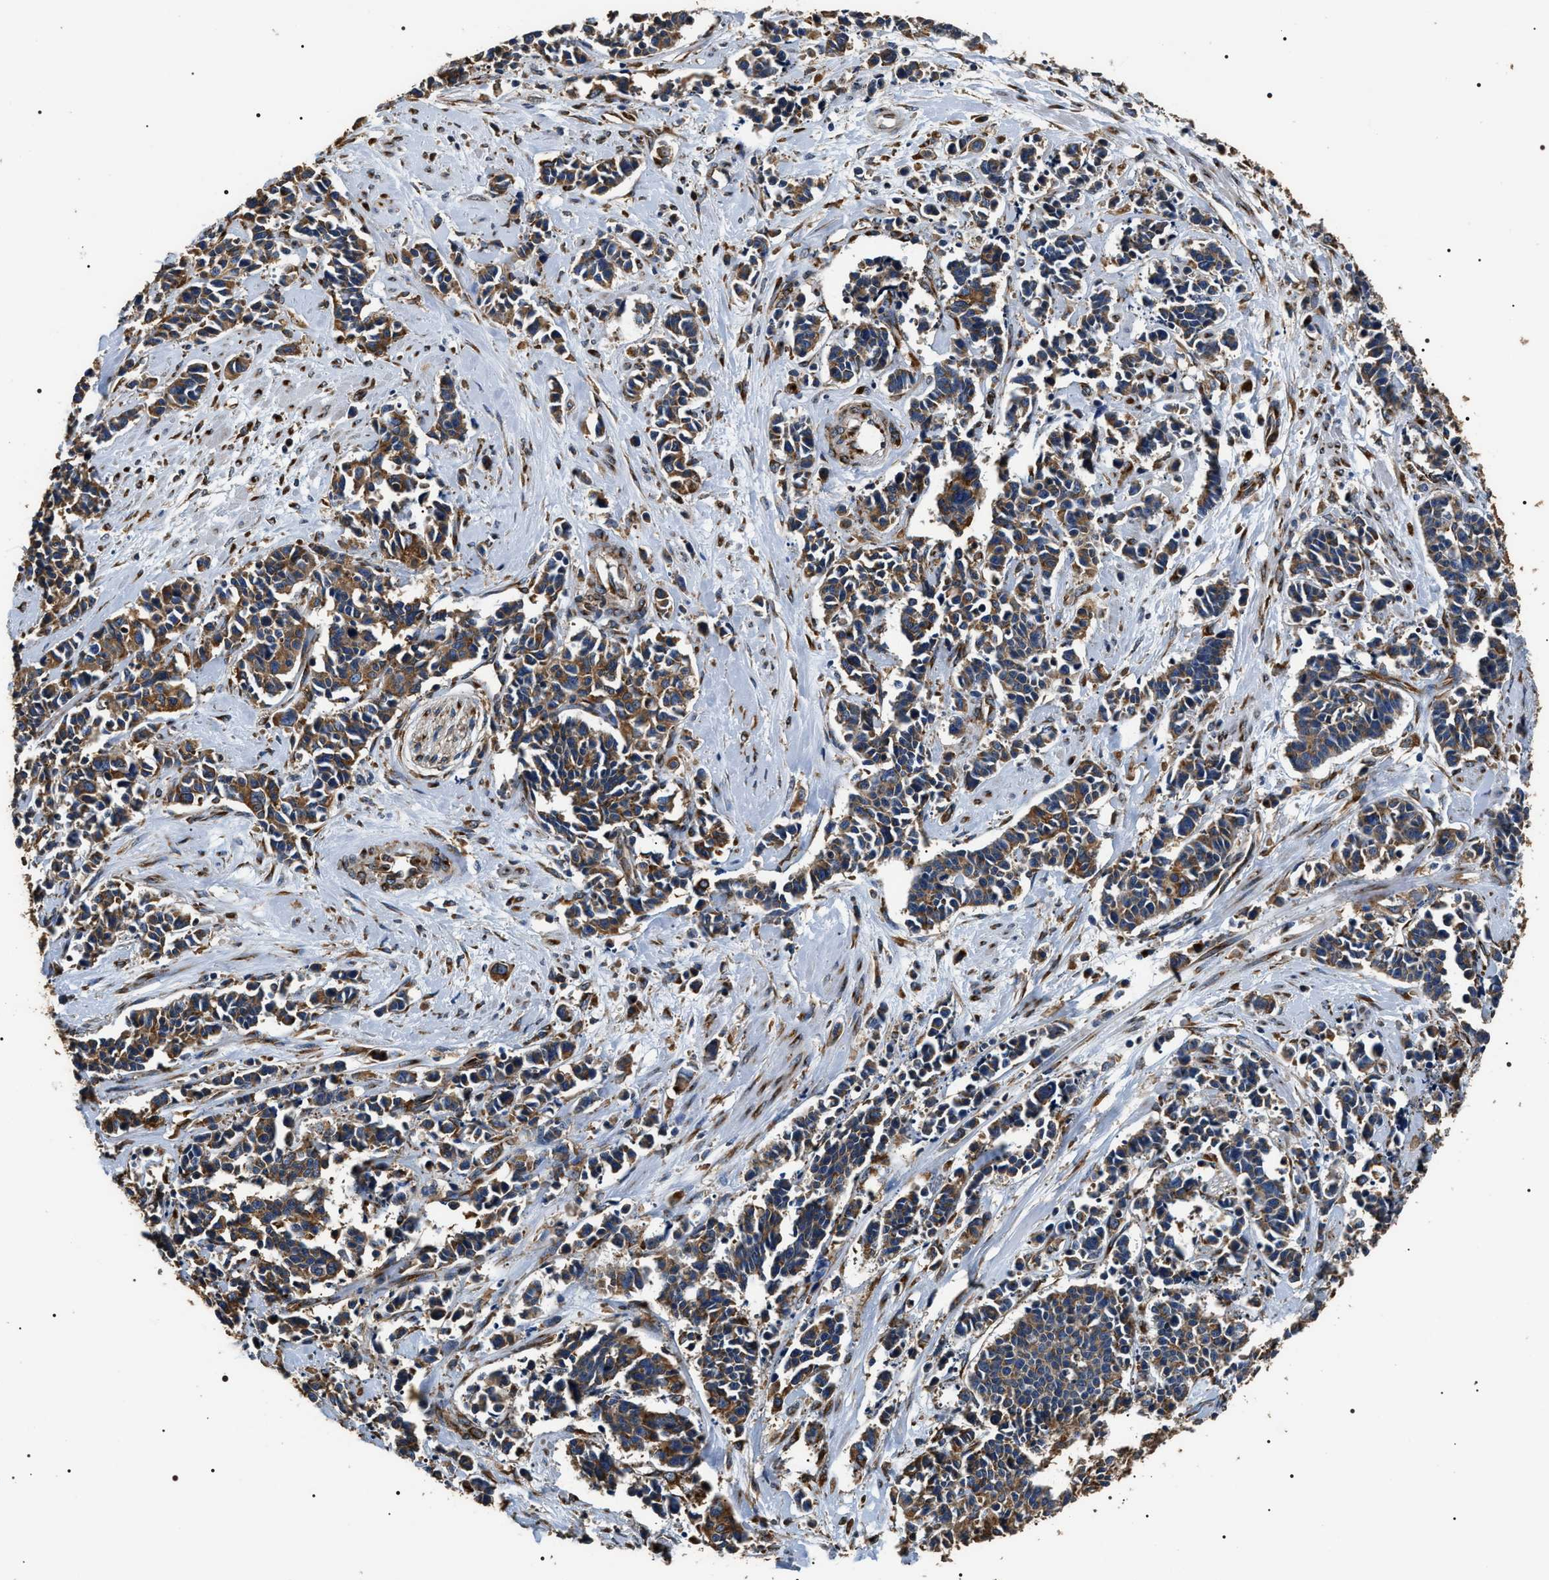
{"staining": {"intensity": "moderate", "quantity": ">75%", "location": "cytoplasmic/membranous"}, "tissue": "cervical cancer", "cell_type": "Tumor cells", "image_type": "cancer", "snomed": [{"axis": "morphology", "description": "Squamous cell carcinoma, NOS"}, {"axis": "topography", "description": "Cervix"}], "caption": "A brown stain labels moderate cytoplasmic/membranous positivity of a protein in cervical cancer tumor cells.", "gene": "KTN1", "patient": {"sex": "female", "age": 35}}